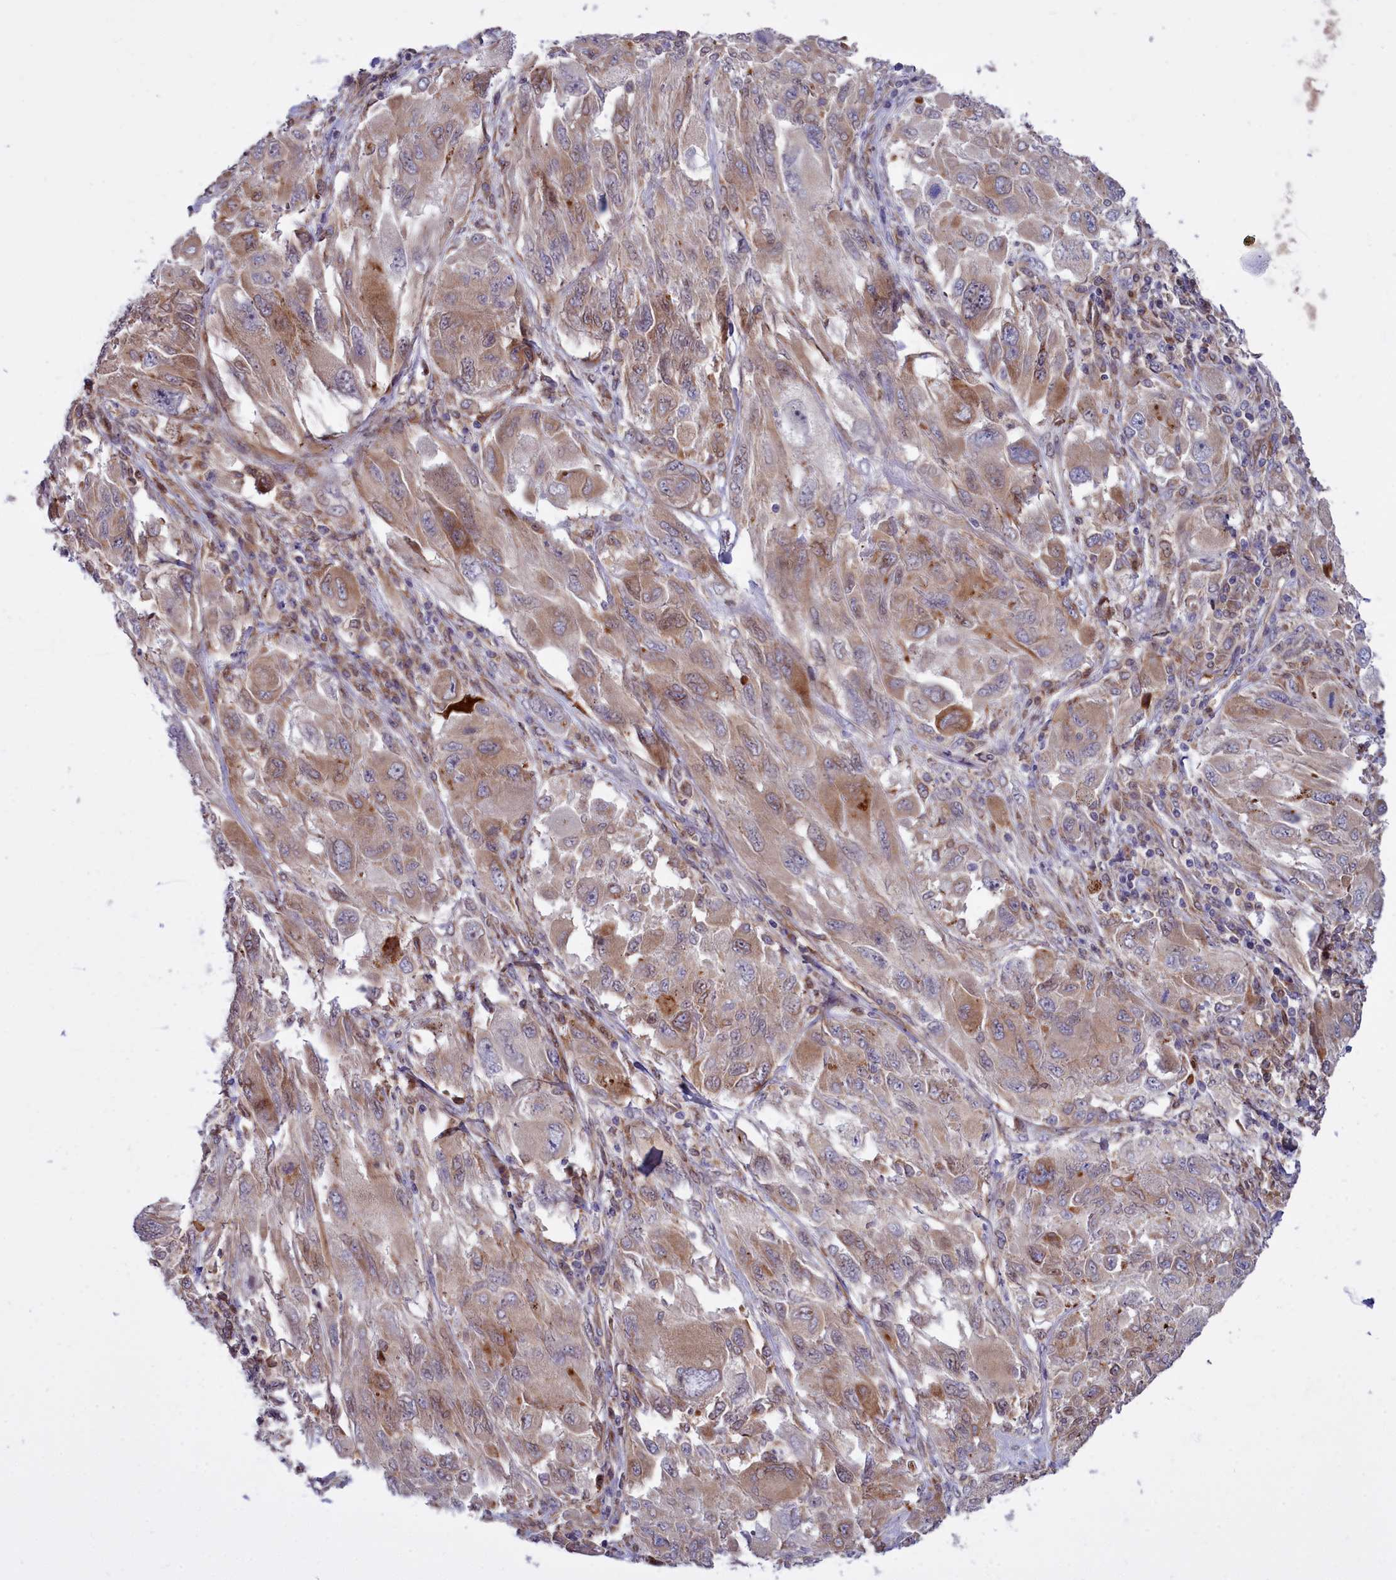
{"staining": {"intensity": "moderate", "quantity": "25%-75%", "location": "cytoplasmic/membranous"}, "tissue": "melanoma", "cell_type": "Tumor cells", "image_type": "cancer", "snomed": [{"axis": "morphology", "description": "Malignant melanoma, NOS"}, {"axis": "topography", "description": "Skin"}], "caption": "Tumor cells reveal moderate cytoplasmic/membranous expression in approximately 25%-75% of cells in melanoma. (DAB (3,3'-diaminobenzidine) IHC with brightfield microscopy, high magnification).", "gene": "RAPGEF4", "patient": {"sex": "female", "age": 91}}